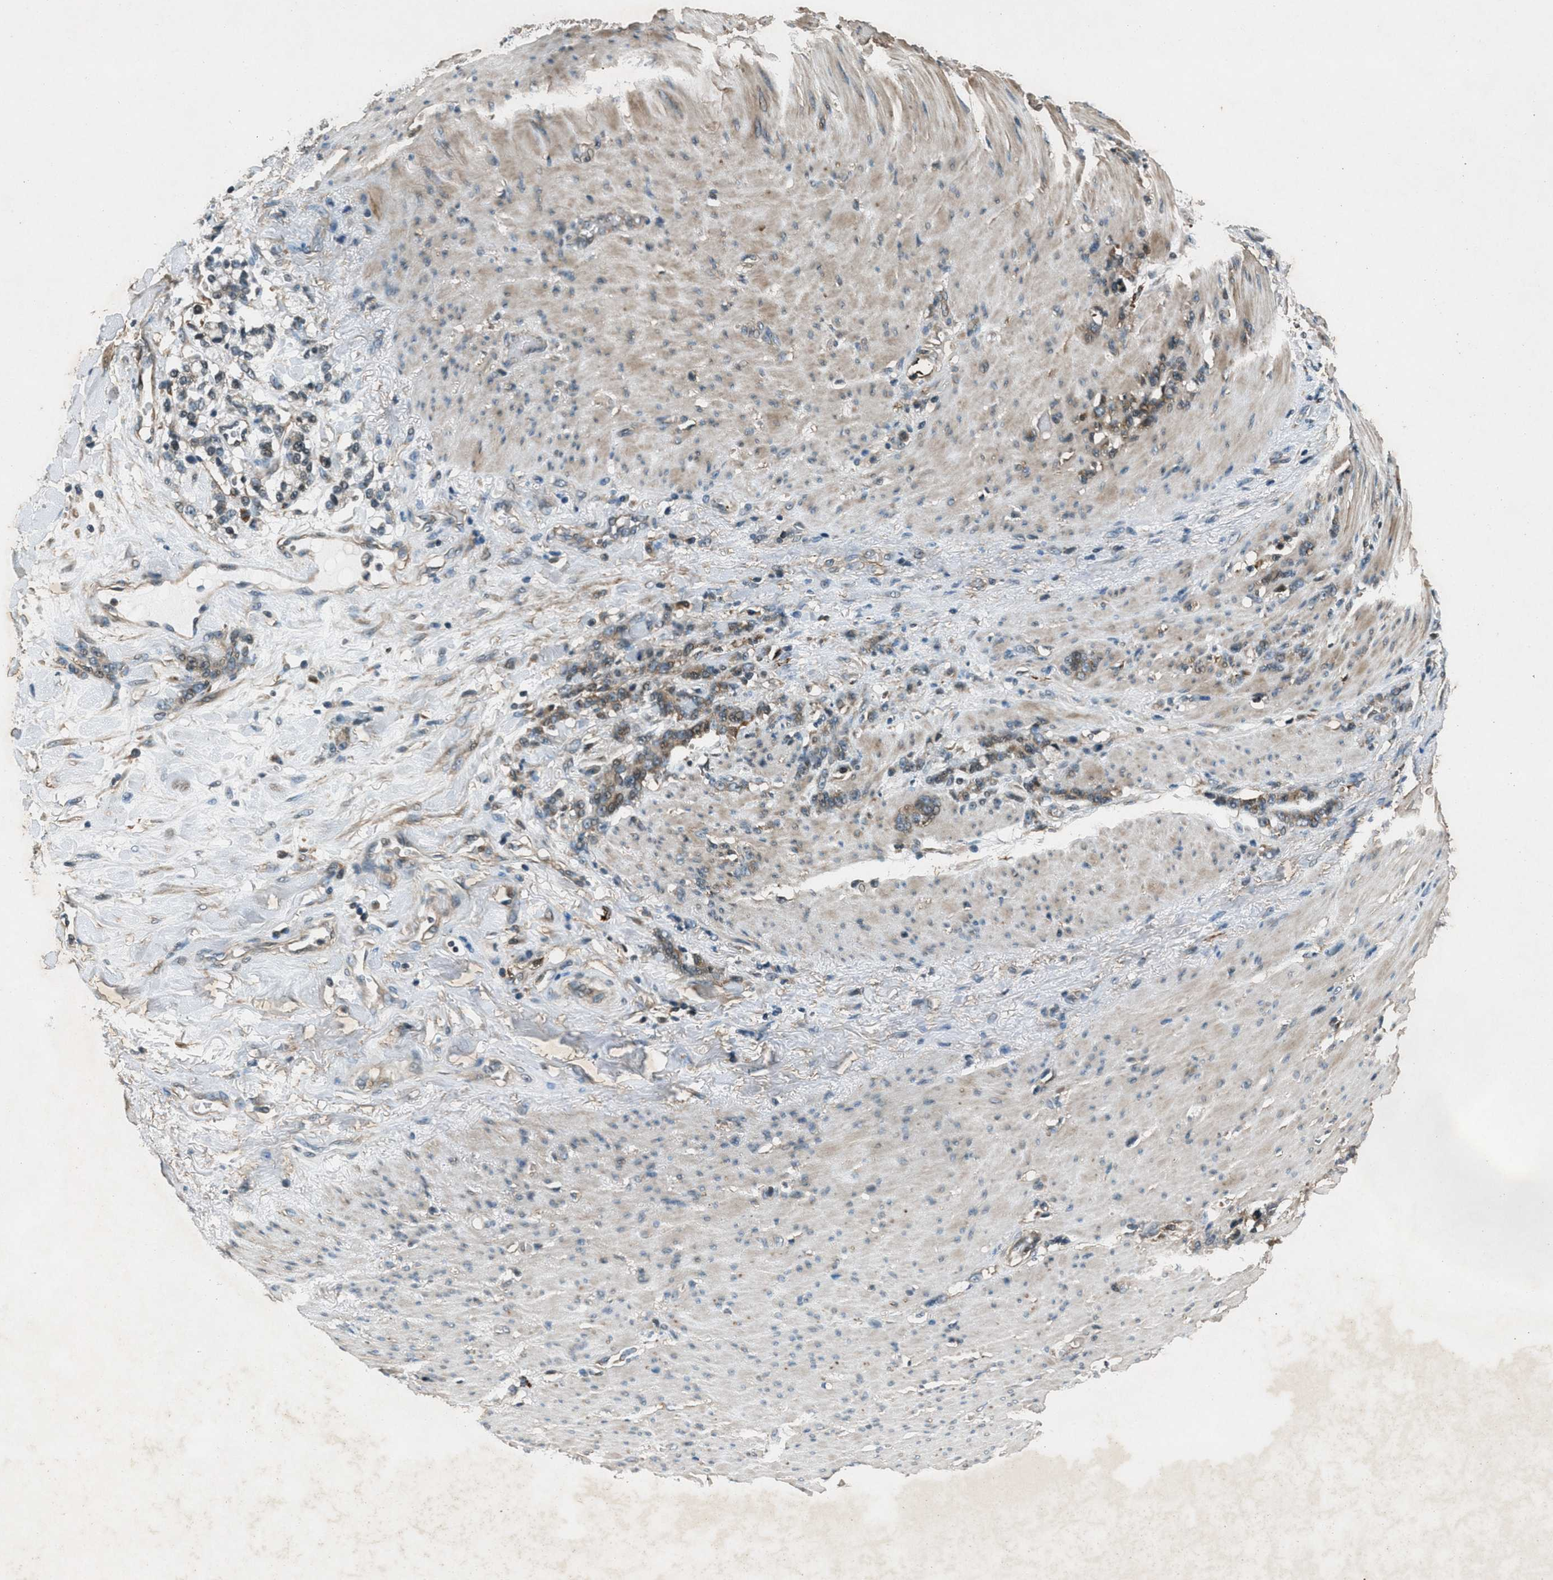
{"staining": {"intensity": "moderate", "quantity": ">75%", "location": "cytoplasmic/membranous"}, "tissue": "stomach cancer", "cell_type": "Tumor cells", "image_type": "cancer", "snomed": [{"axis": "morphology", "description": "Adenocarcinoma, NOS"}, {"axis": "topography", "description": "Stomach, lower"}], "caption": "Tumor cells display medium levels of moderate cytoplasmic/membranous positivity in approximately >75% of cells in stomach cancer.", "gene": "EPSTI1", "patient": {"sex": "male", "age": 88}}